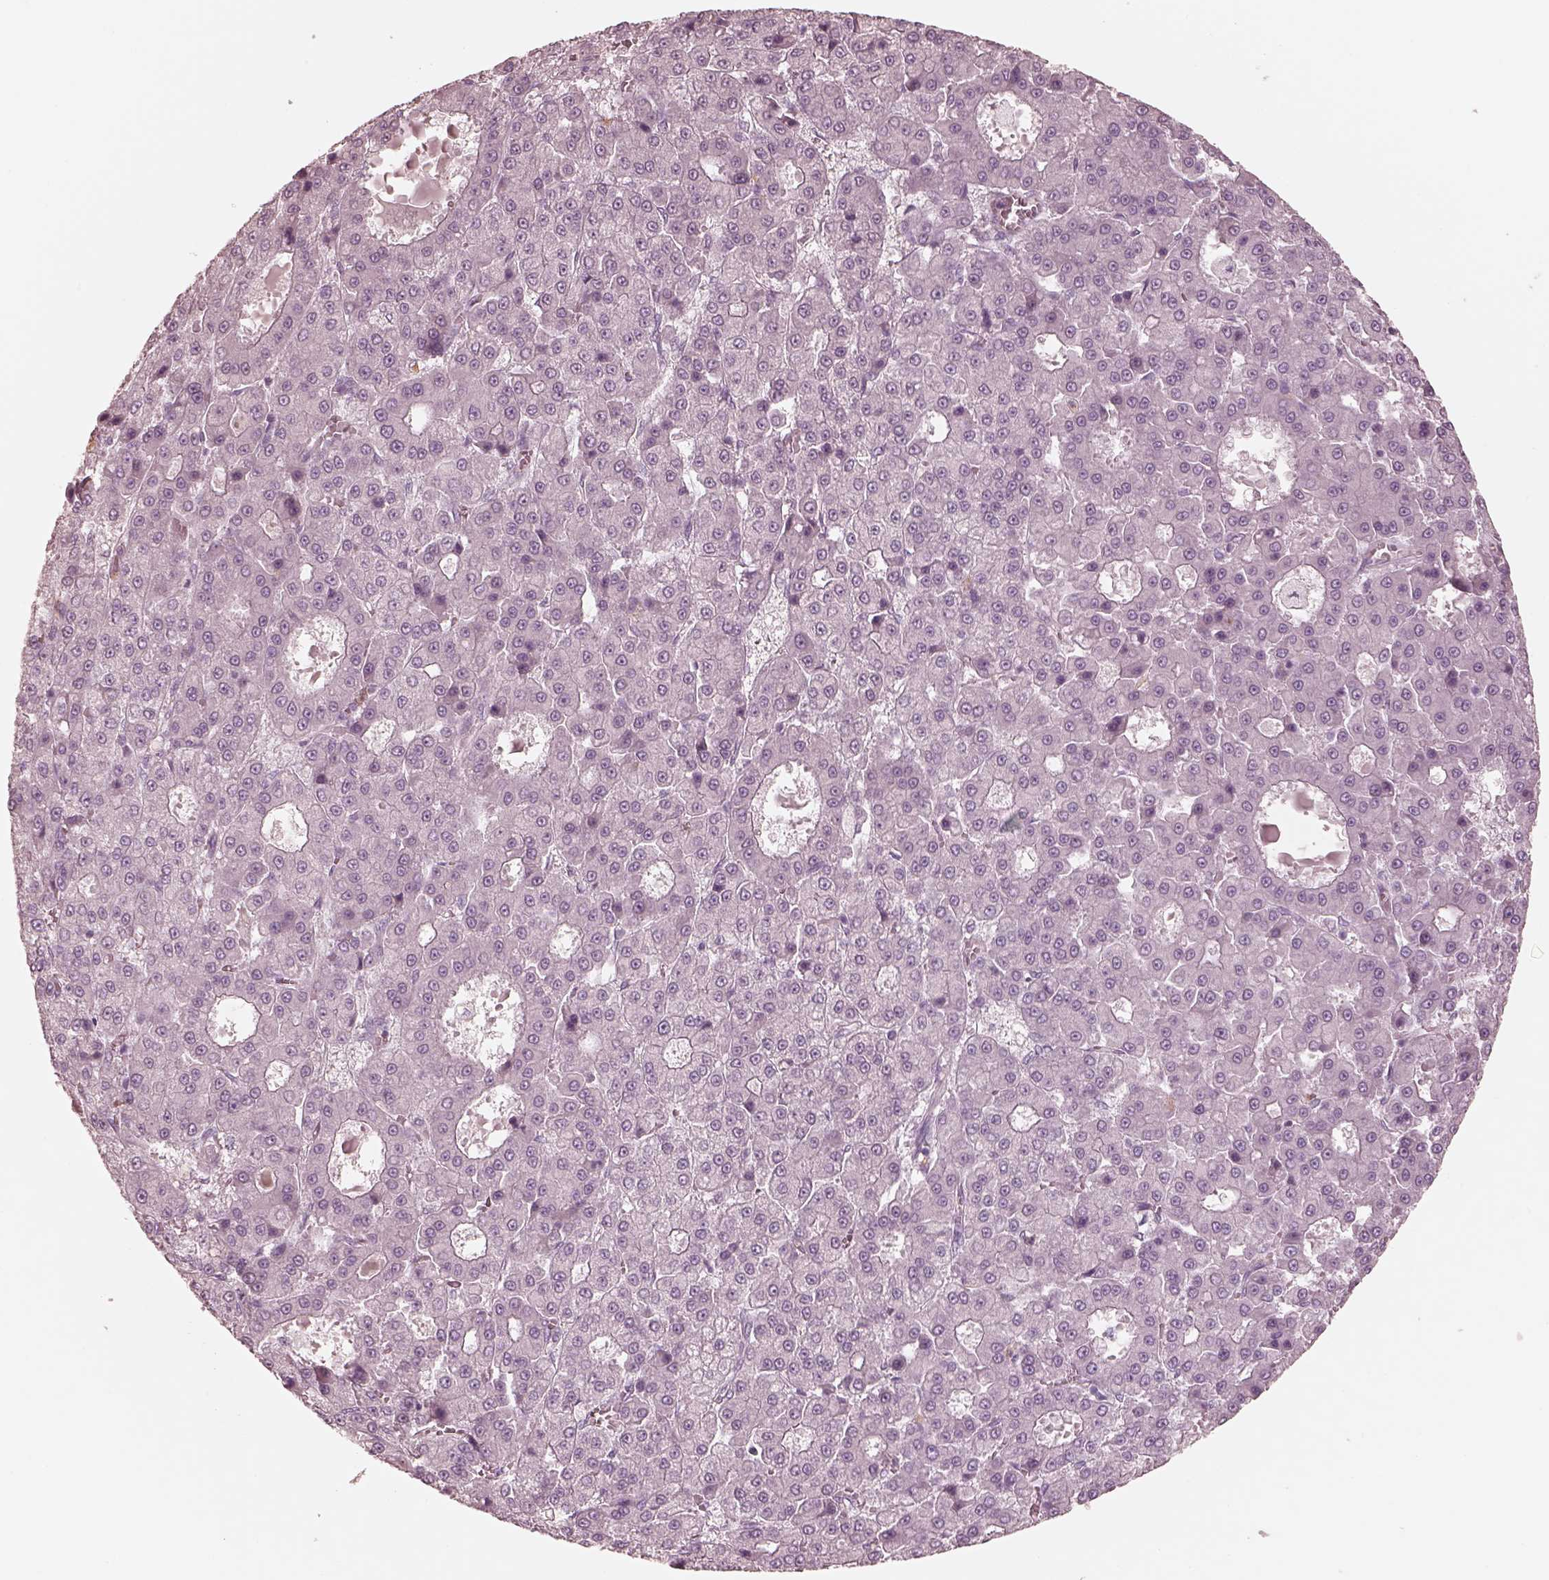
{"staining": {"intensity": "negative", "quantity": "none", "location": "none"}, "tissue": "liver cancer", "cell_type": "Tumor cells", "image_type": "cancer", "snomed": [{"axis": "morphology", "description": "Carcinoma, Hepatocellular, NOS"}, {"axis": "topography", "description": "Liver"}], "caption": "Immunohistochemical staining of liver cancer reveals no significant positivity in tumor cells.", "gene": "GPRIN1", "patient": {"sex": "male", "age": 70}}